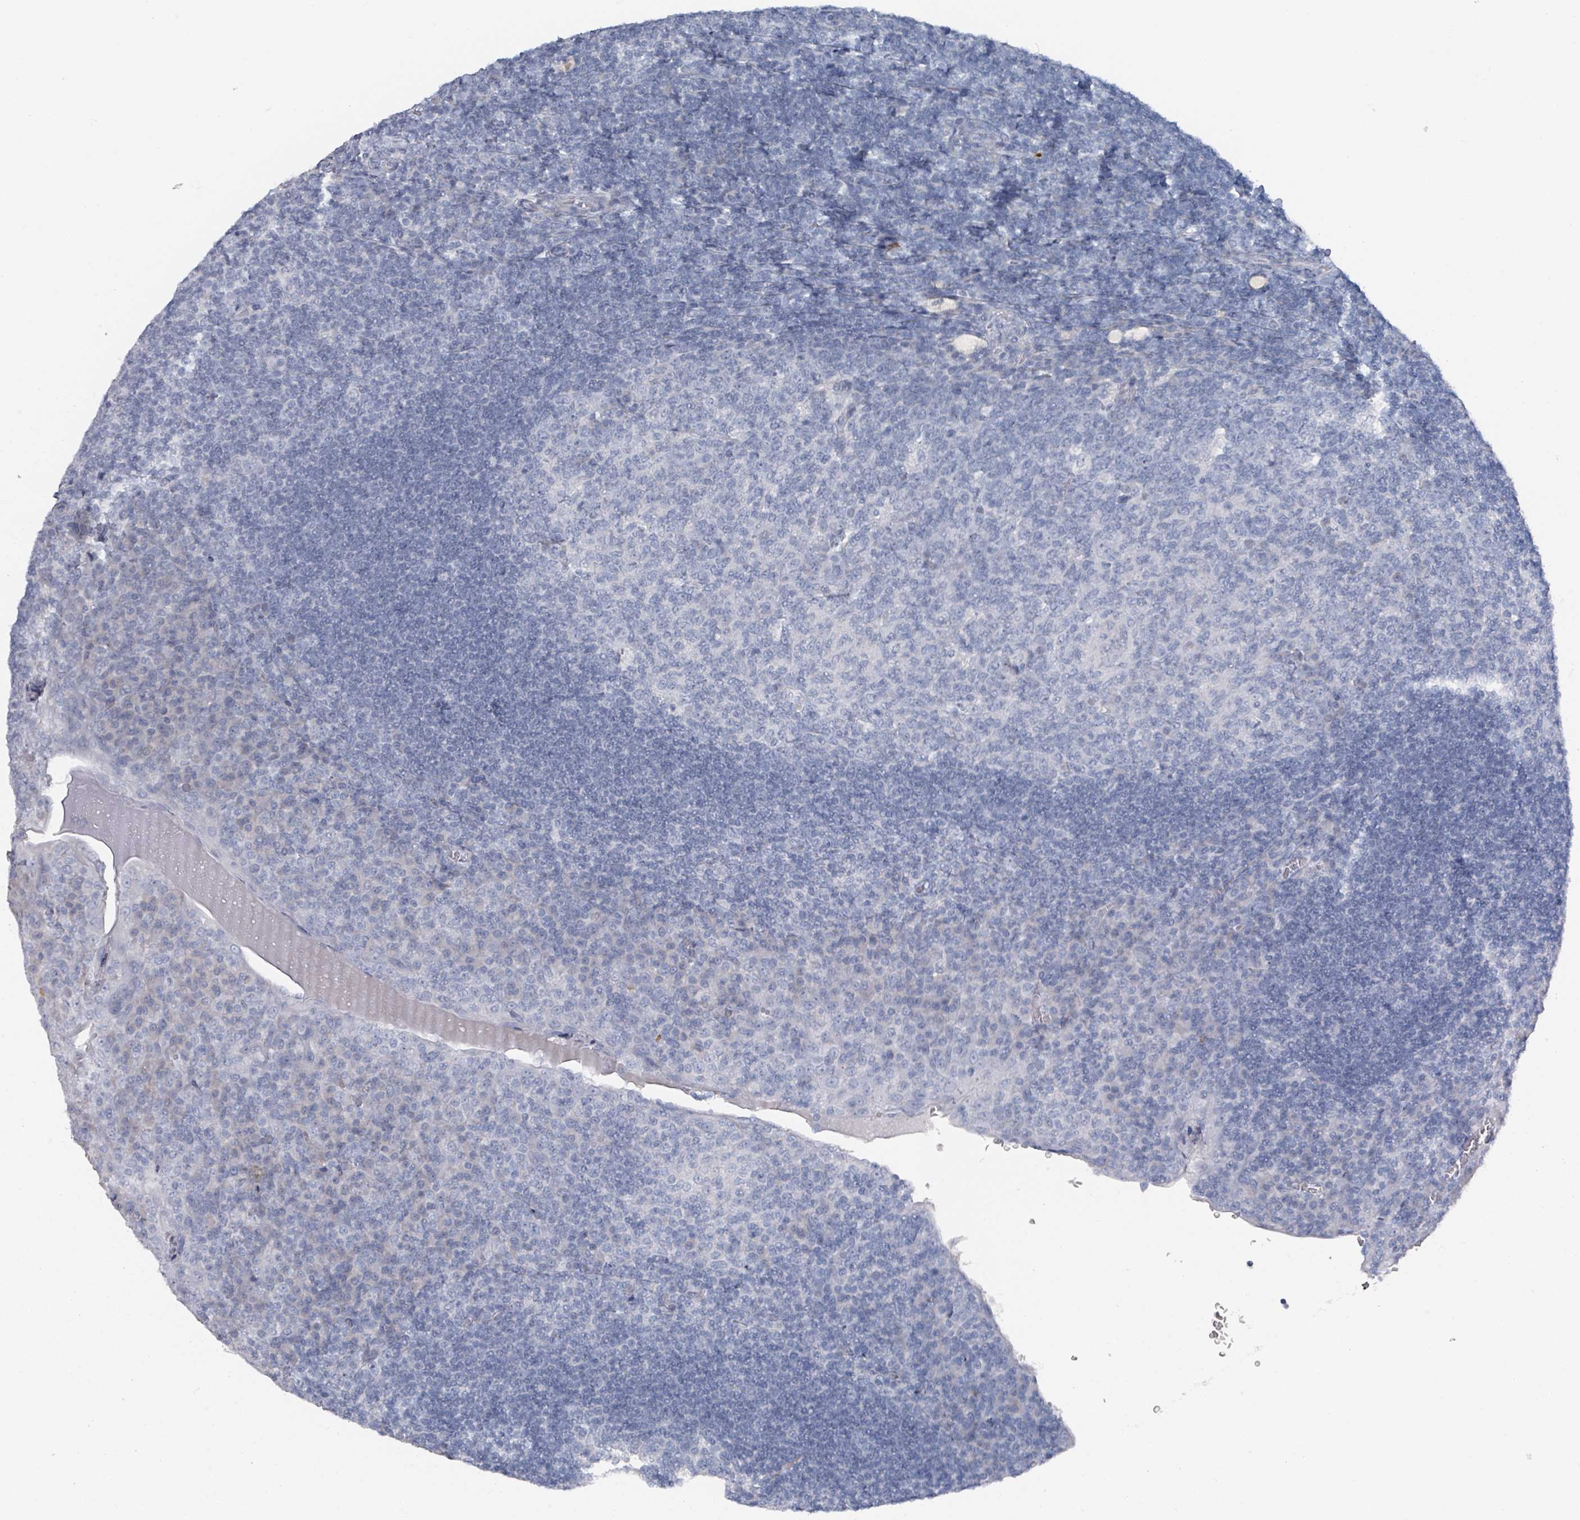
{"staining": {"intensity": "negative", "quantity": "none", "location": "none"}, "tissue": "tonsil", "cell_type": "Germinal center cells", "image_type": "normal", "snomed": [{"axis": "morphology", "description": "Normal tissue, NOS"}, {"axis": "topography", "description": "Tonsil"}], "caption": "Human tonsil stained for a protein using immunohistochemistry (IHC) displays no staining in germinal center cells.", "gene": "GAMT", "patient": {"sex": "male", "age": 17}}